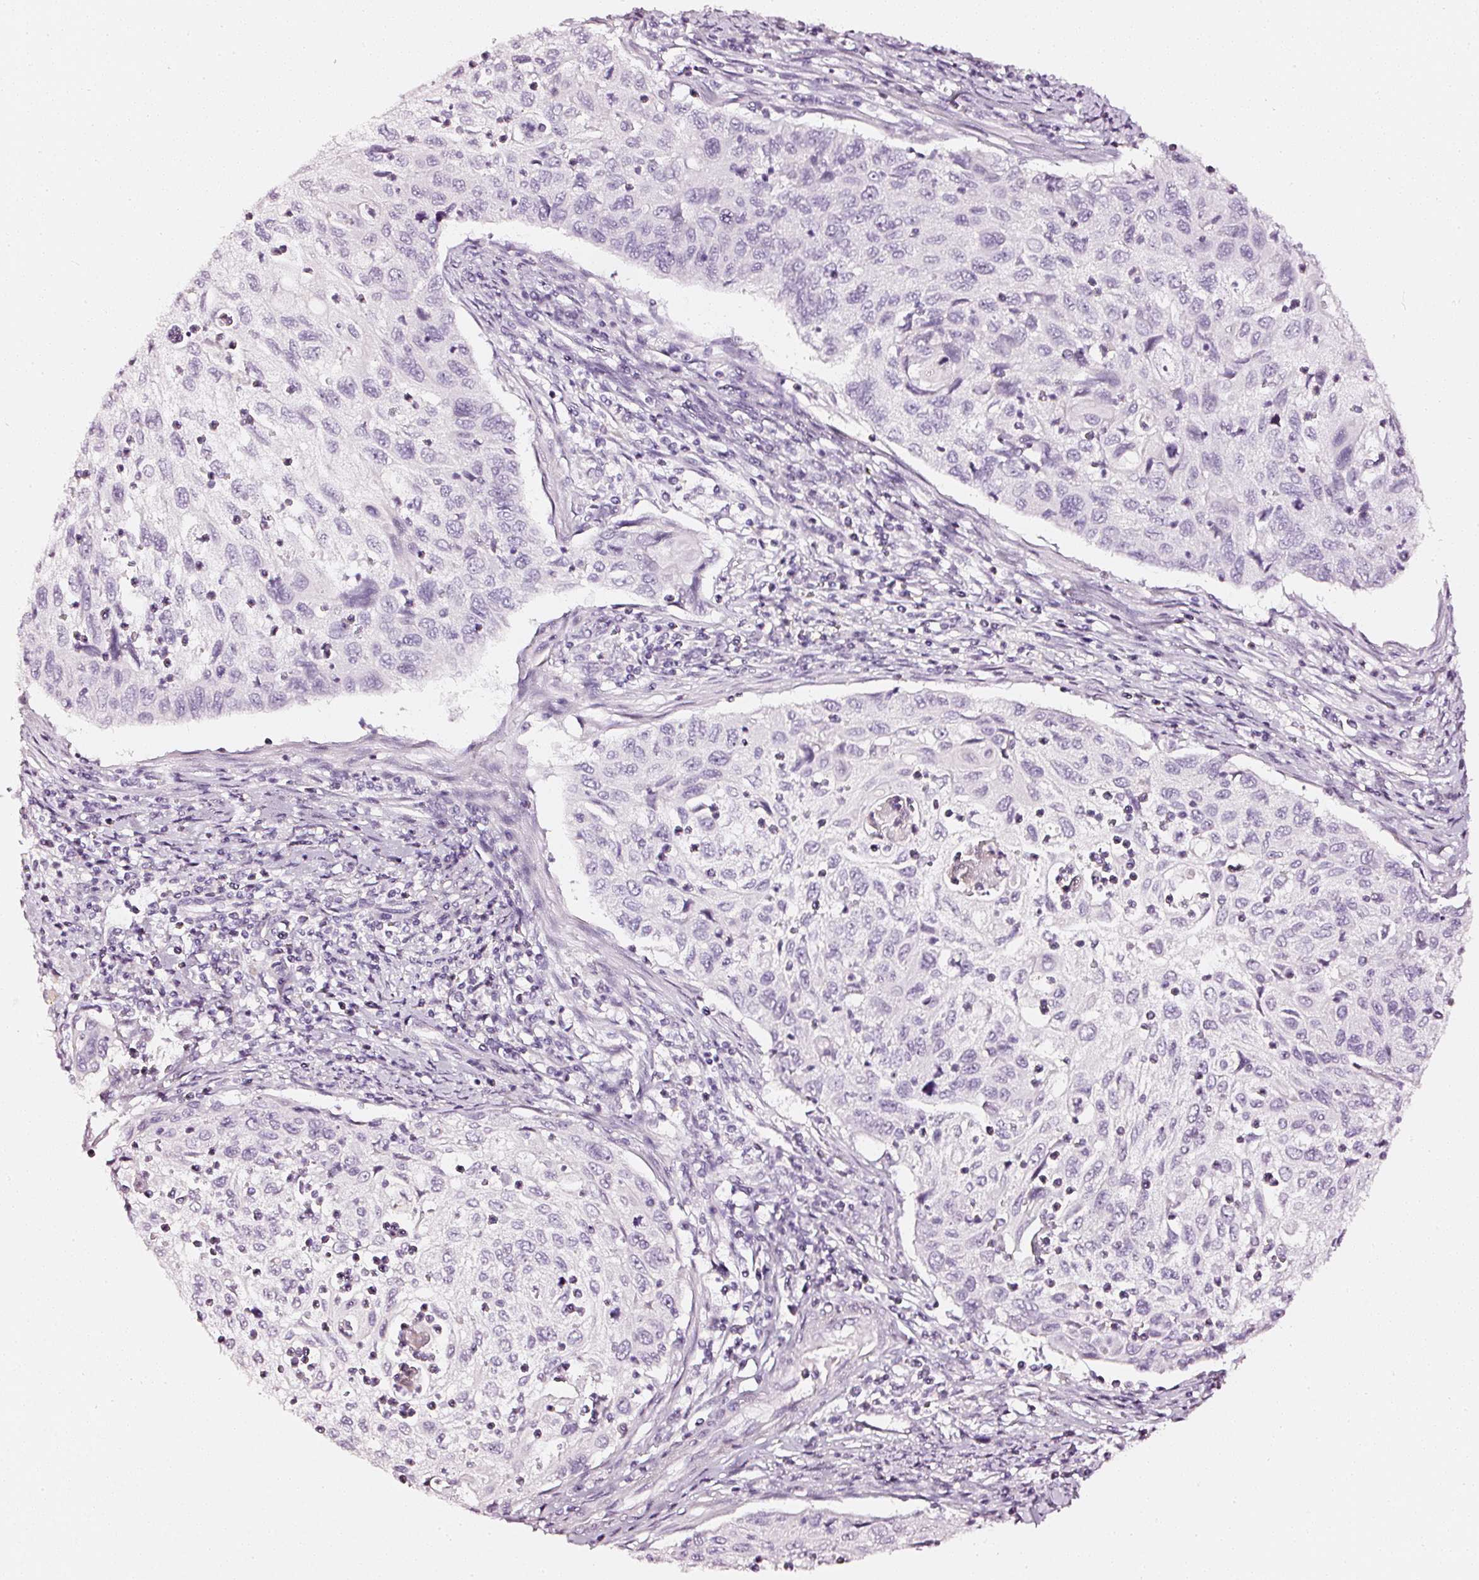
{"staining": {"intensity": "negative", "quantity": "none", "location": "none"}, "tissue": "cervical cancer", "cell_type": "Tumor cells", "image_type": "cancer", "snomed": [{"axis": "morphology", "description": "Squamous cell carcinoma, NOS"}, {"axis": "topography", "description": "Cervix"}], "caption": "This is an IHC histopathology image of cervical cancer (squamous cell carcinoma). There is no positivity in tumor cells.", "gene": "CNP", "patient": {"sex": "female", "age": 70}}